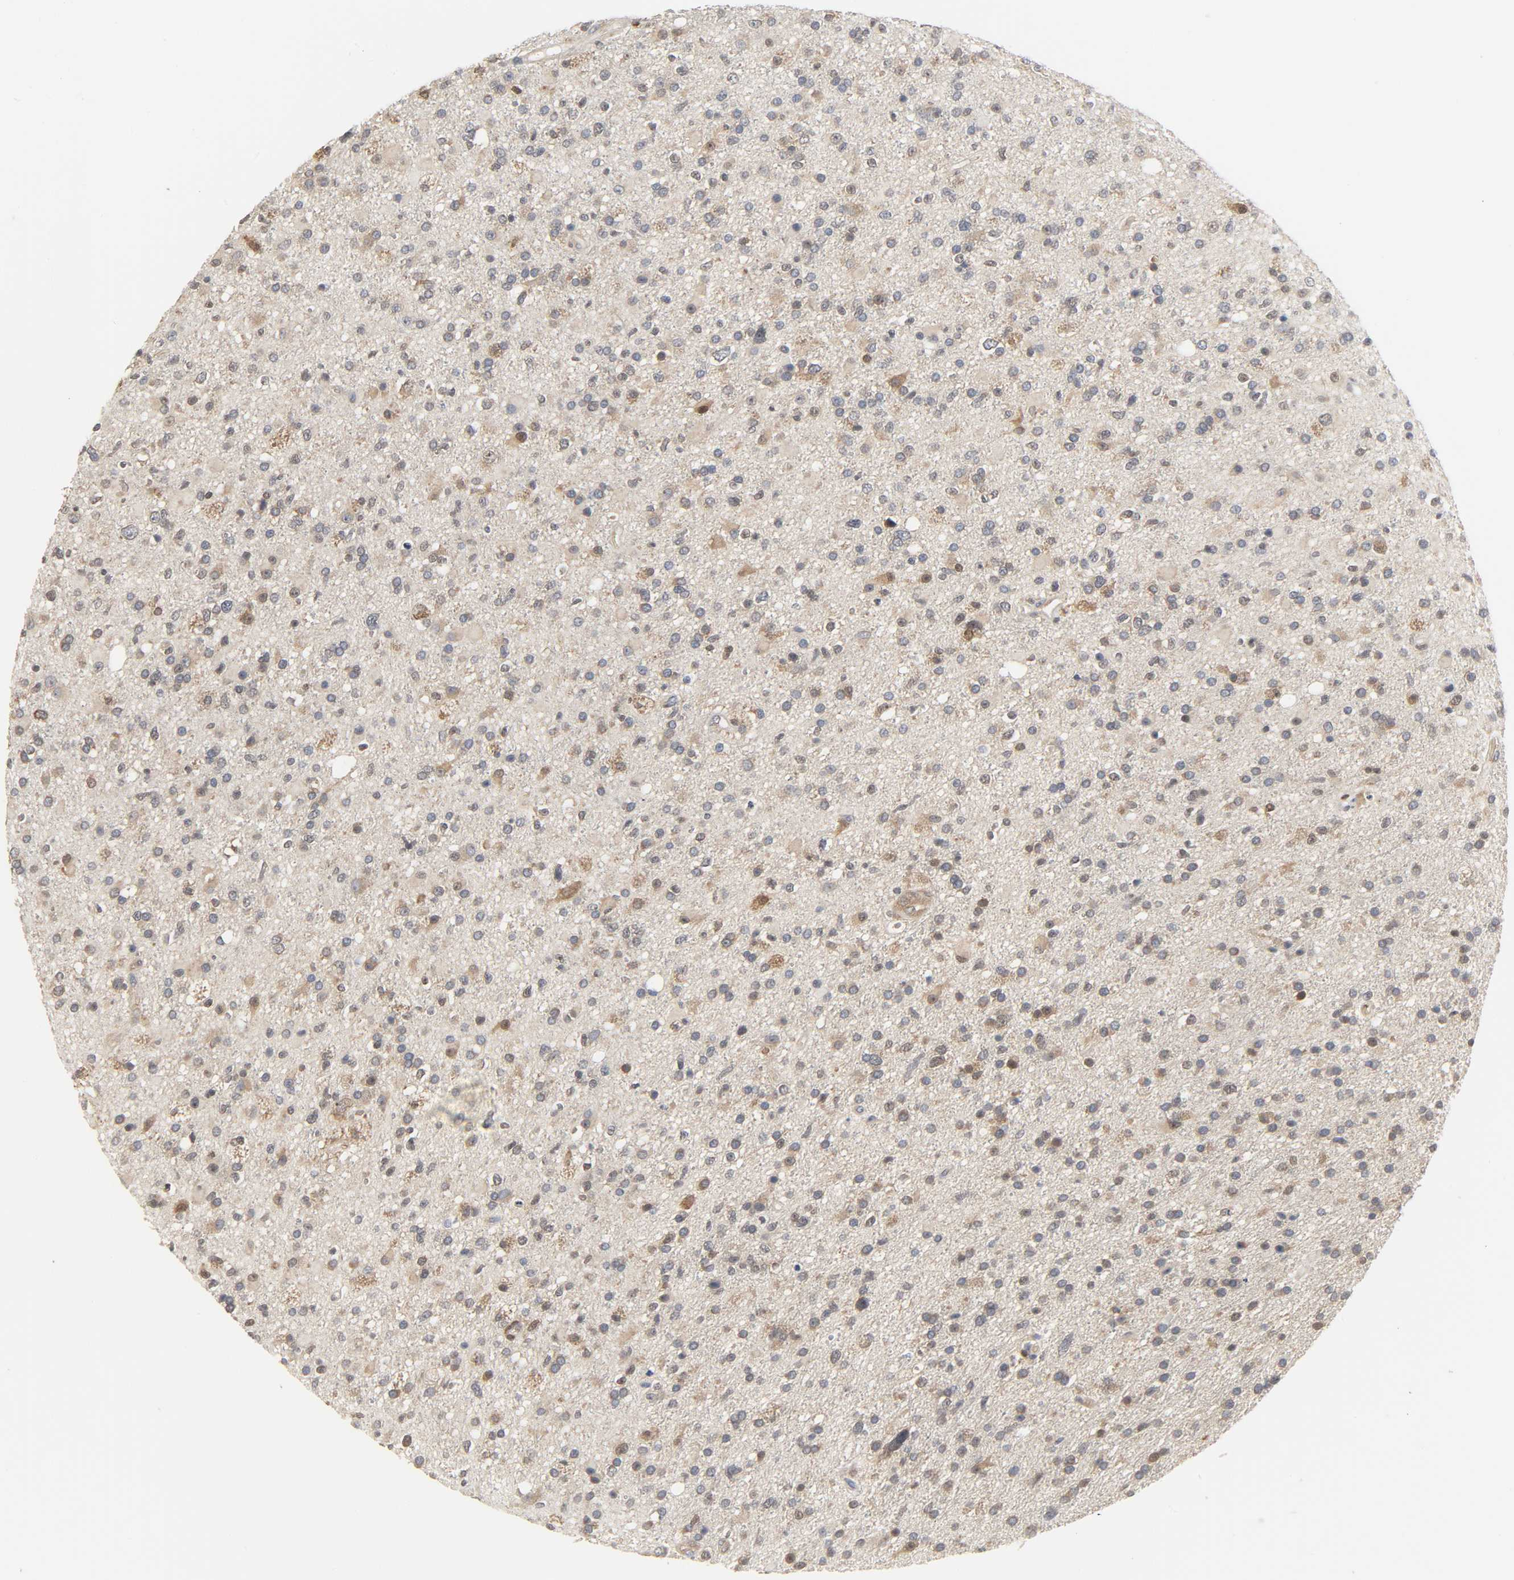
{"staining": {"intensity": "moderate", "quantity": ">75%", "location": "cytoplasmic/membranous,nuclear"}, "tissue": "glioma", "cell_type": "Tumor cells", "image_type": "cancer", "snomed": [{"axis": "morphology", "description": "Glioma, malignant, High grade"}, {"axis": "topography", "description": "Brain"}], "caption": "The photomicrograph reveals staining of glioma, revealing moderate cytoplasmic/membranous and nuclear protein expression (brown color) within tumor cells. (IHC, brightfield microscopy, high magnification).", "gene": "PLEKHA2", "patient": {"sex": "male", "age": 33}}